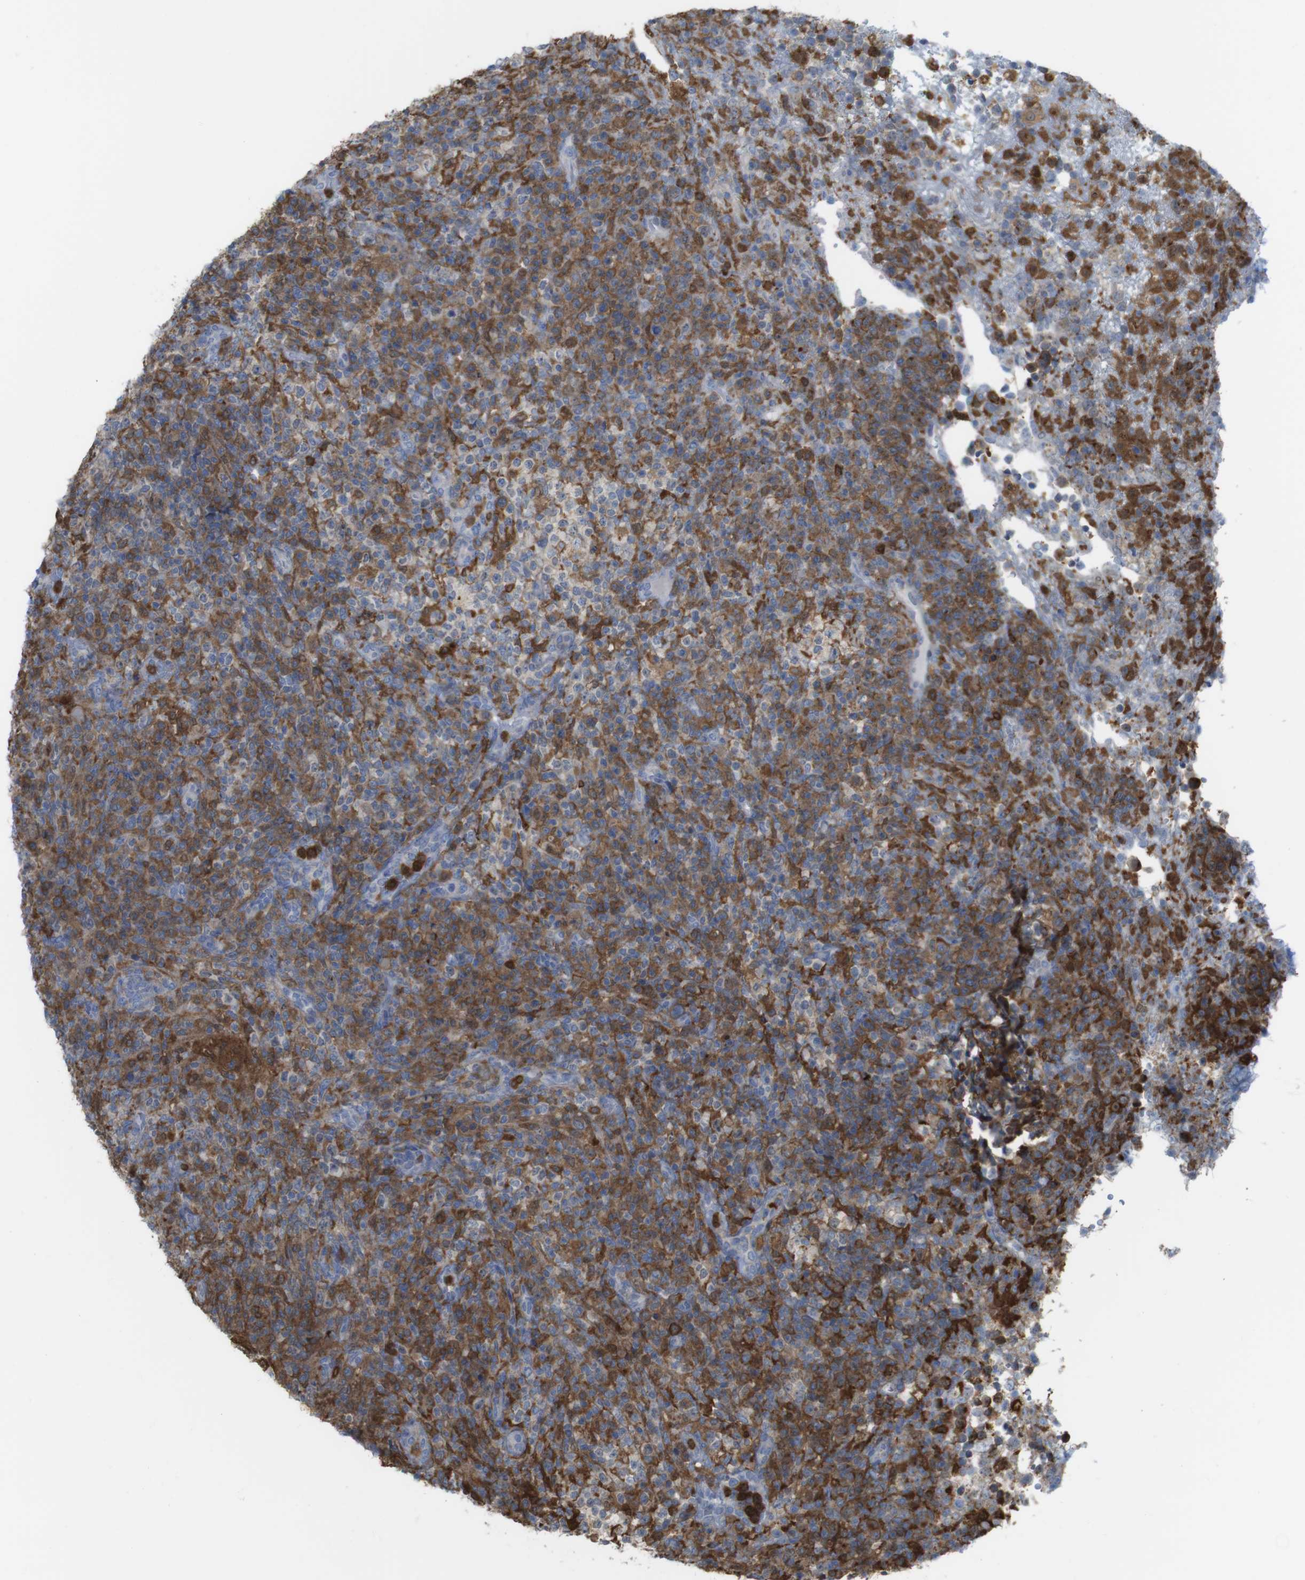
{"staining": {"intensity": "strong", "quantity": "<25%", "location": "cytoplasmic/membranous"}, "tissue": "lymphoma", "cell_type": "Tumor cells", "image_type": "cancer", "snomed": [{"axis": "morphology", "description": "Malignant lymphoma, non-Hodgkin's type, High grade"}, {"axis": "topography", "description": "Lymph node"}], "caption": "The micrograph displays immunohistochemical staining of lymphoma. There is strong cytoplasmic/membranous expression is seen in approximately <25% of tumor cells.", "gene": "PRKCD", "patient": {"sex": "female", "age": 76}}